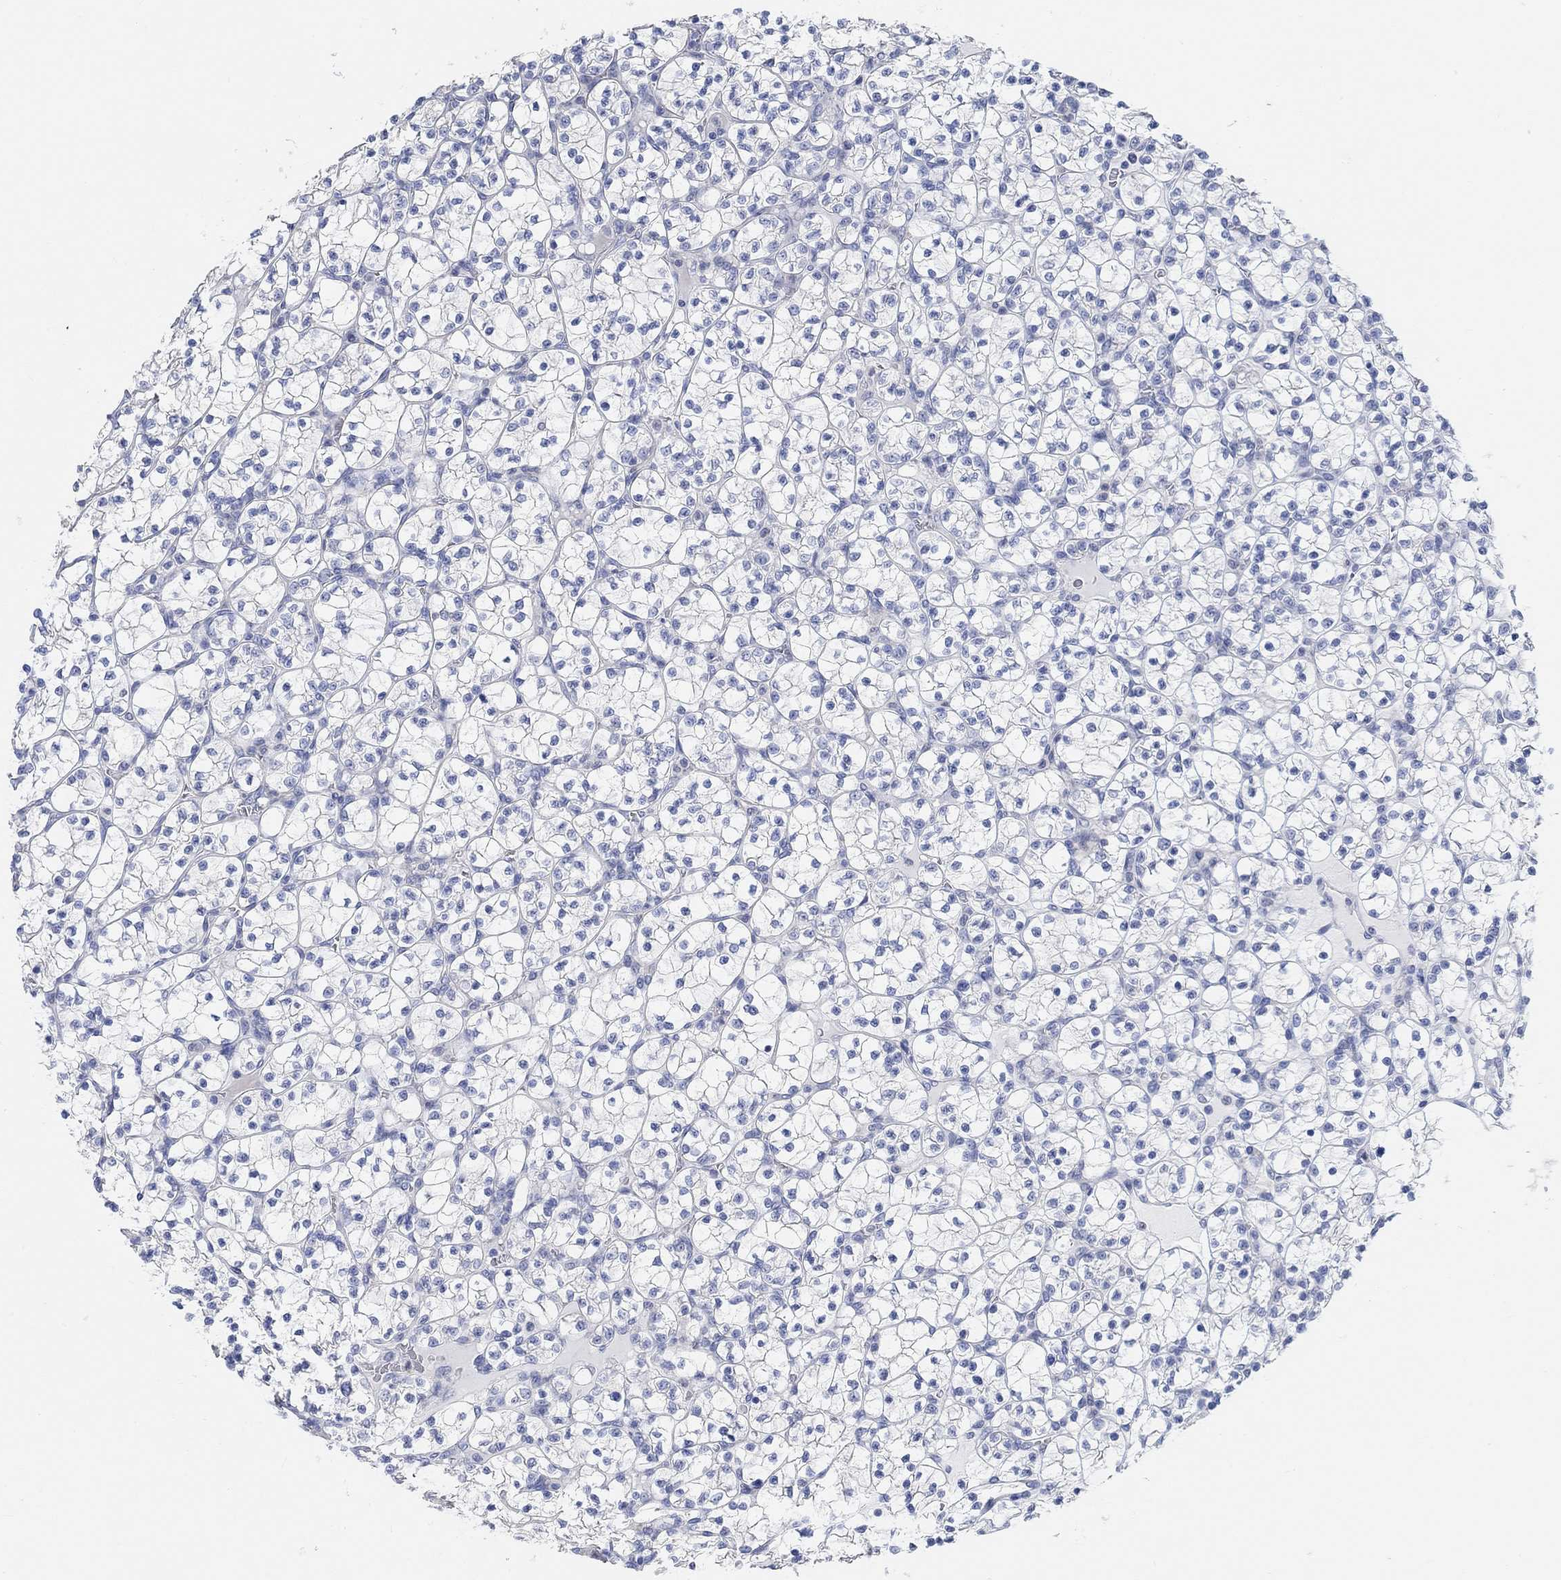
{"staining": {"intensity": "negative", "quantity": "none", "location": "none"}, "tissue": "renal cancer", "cell_type": "Tumor cells", "image_type": "cancer", "snomed": [{"axis": "morphology", "description": "Adenocarcinoma, NOS"}, {"axis": "topography", "description": "Kidney"}], "caption": "Immunohistochemical staining of human renal cancer shows no significant positivity in tumor cells.", "gene": "NLRP14", "patient": {"sex": "female", "age": 89}}